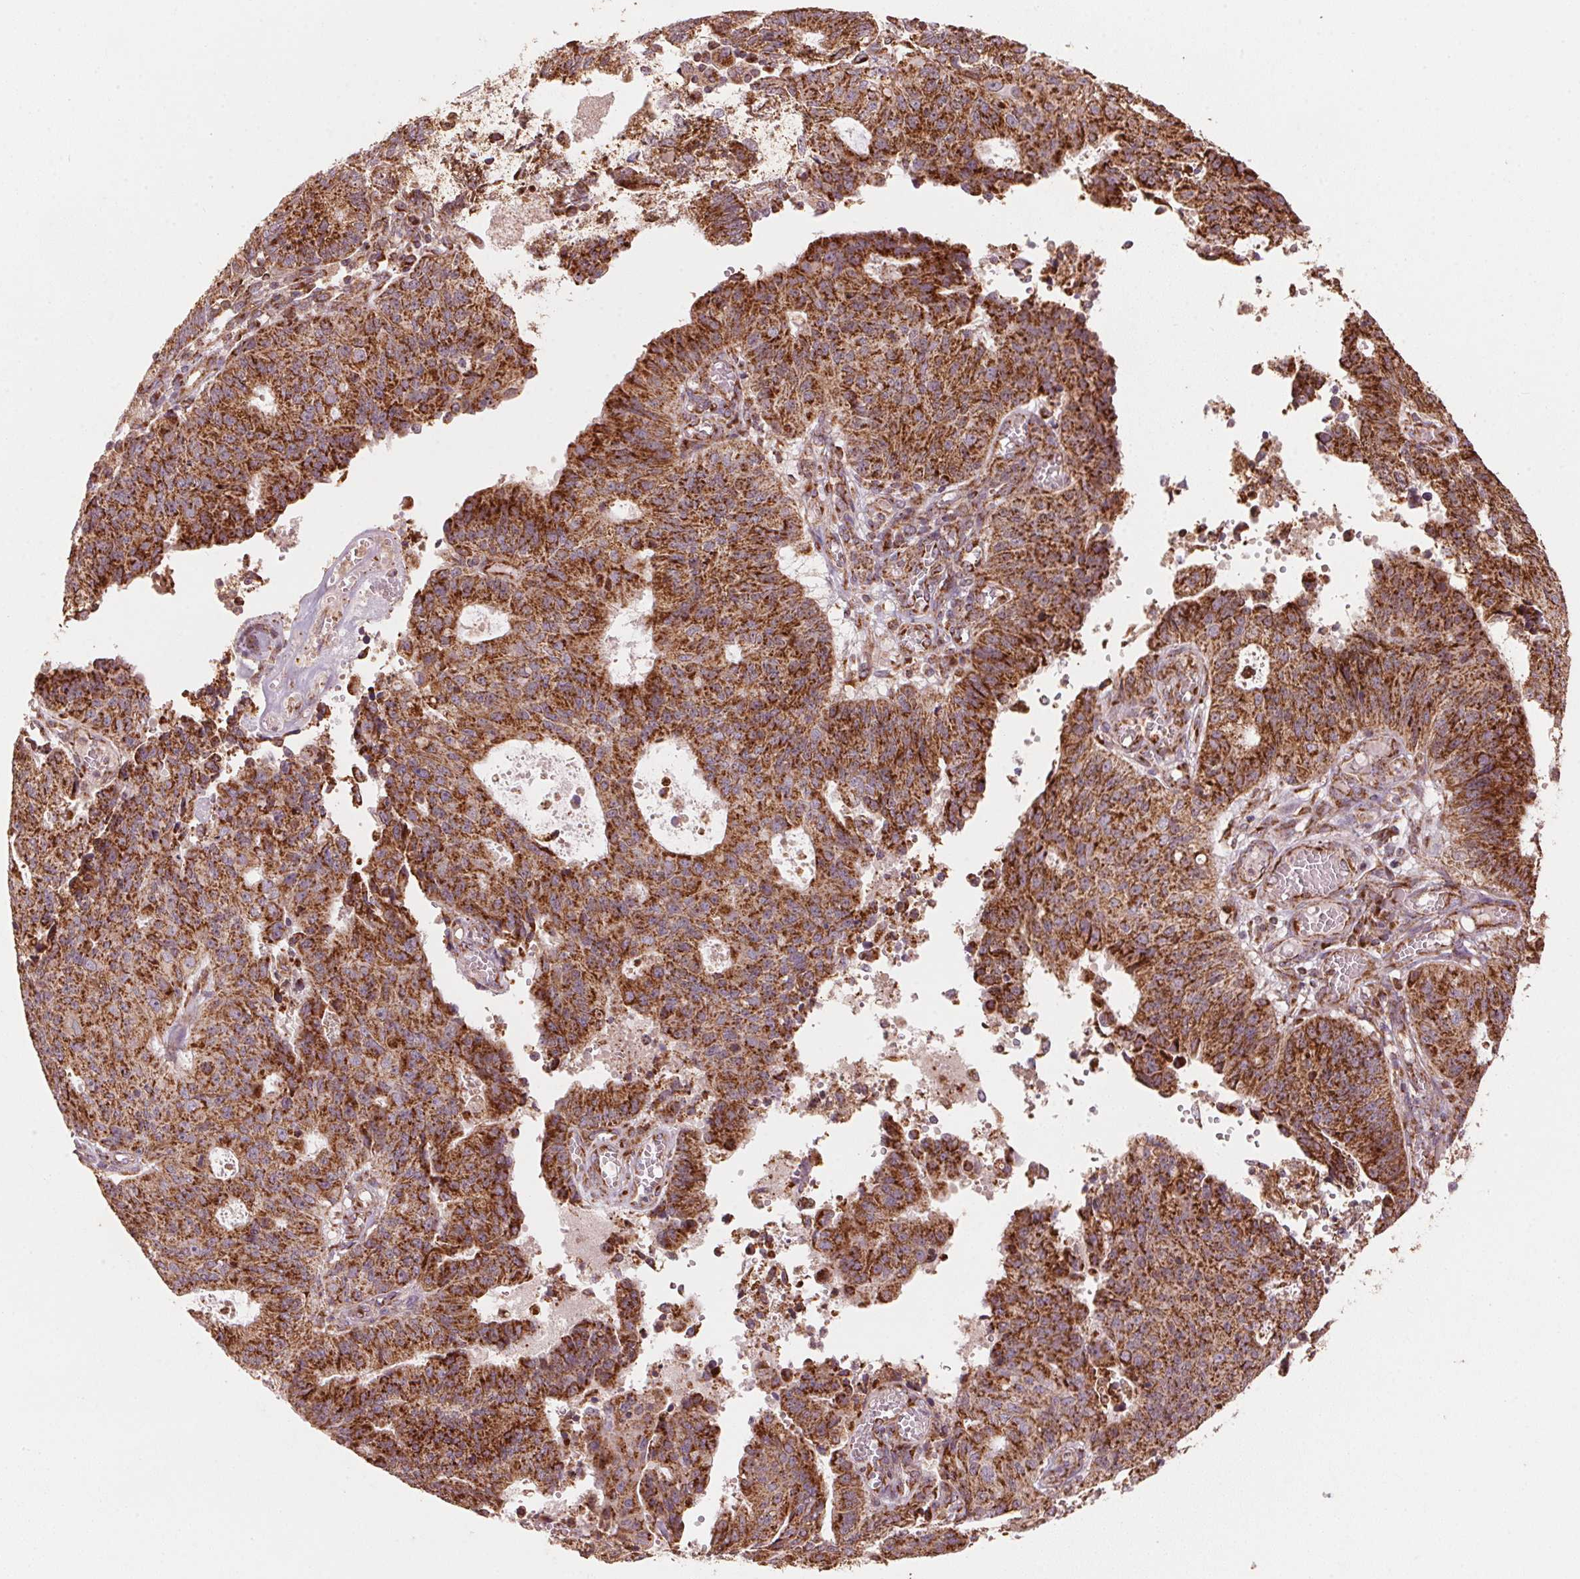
{"staining": {"intensity": "strong", "quantity": ">75%", "location": "cytoplasmic/membranous"}, "tissue": "endometrial cancer", "cell_type": "Tumor cells", "image_type": "cancer", "snomed": [{"axis": "morphology", "description": "Adenocarcinoma, NOS"}, {"axis": "topography", "description": "Endometrium"}], "caption": "About >75% of tumor cells in endometrial cancer (adenocarcinoma) reveal strong cytoplasmic/membranous protein expression as visualized by brown immunohistochemical staining.", "gene": "TOMM70", "patient": {"sex": "female", "age": 82}}